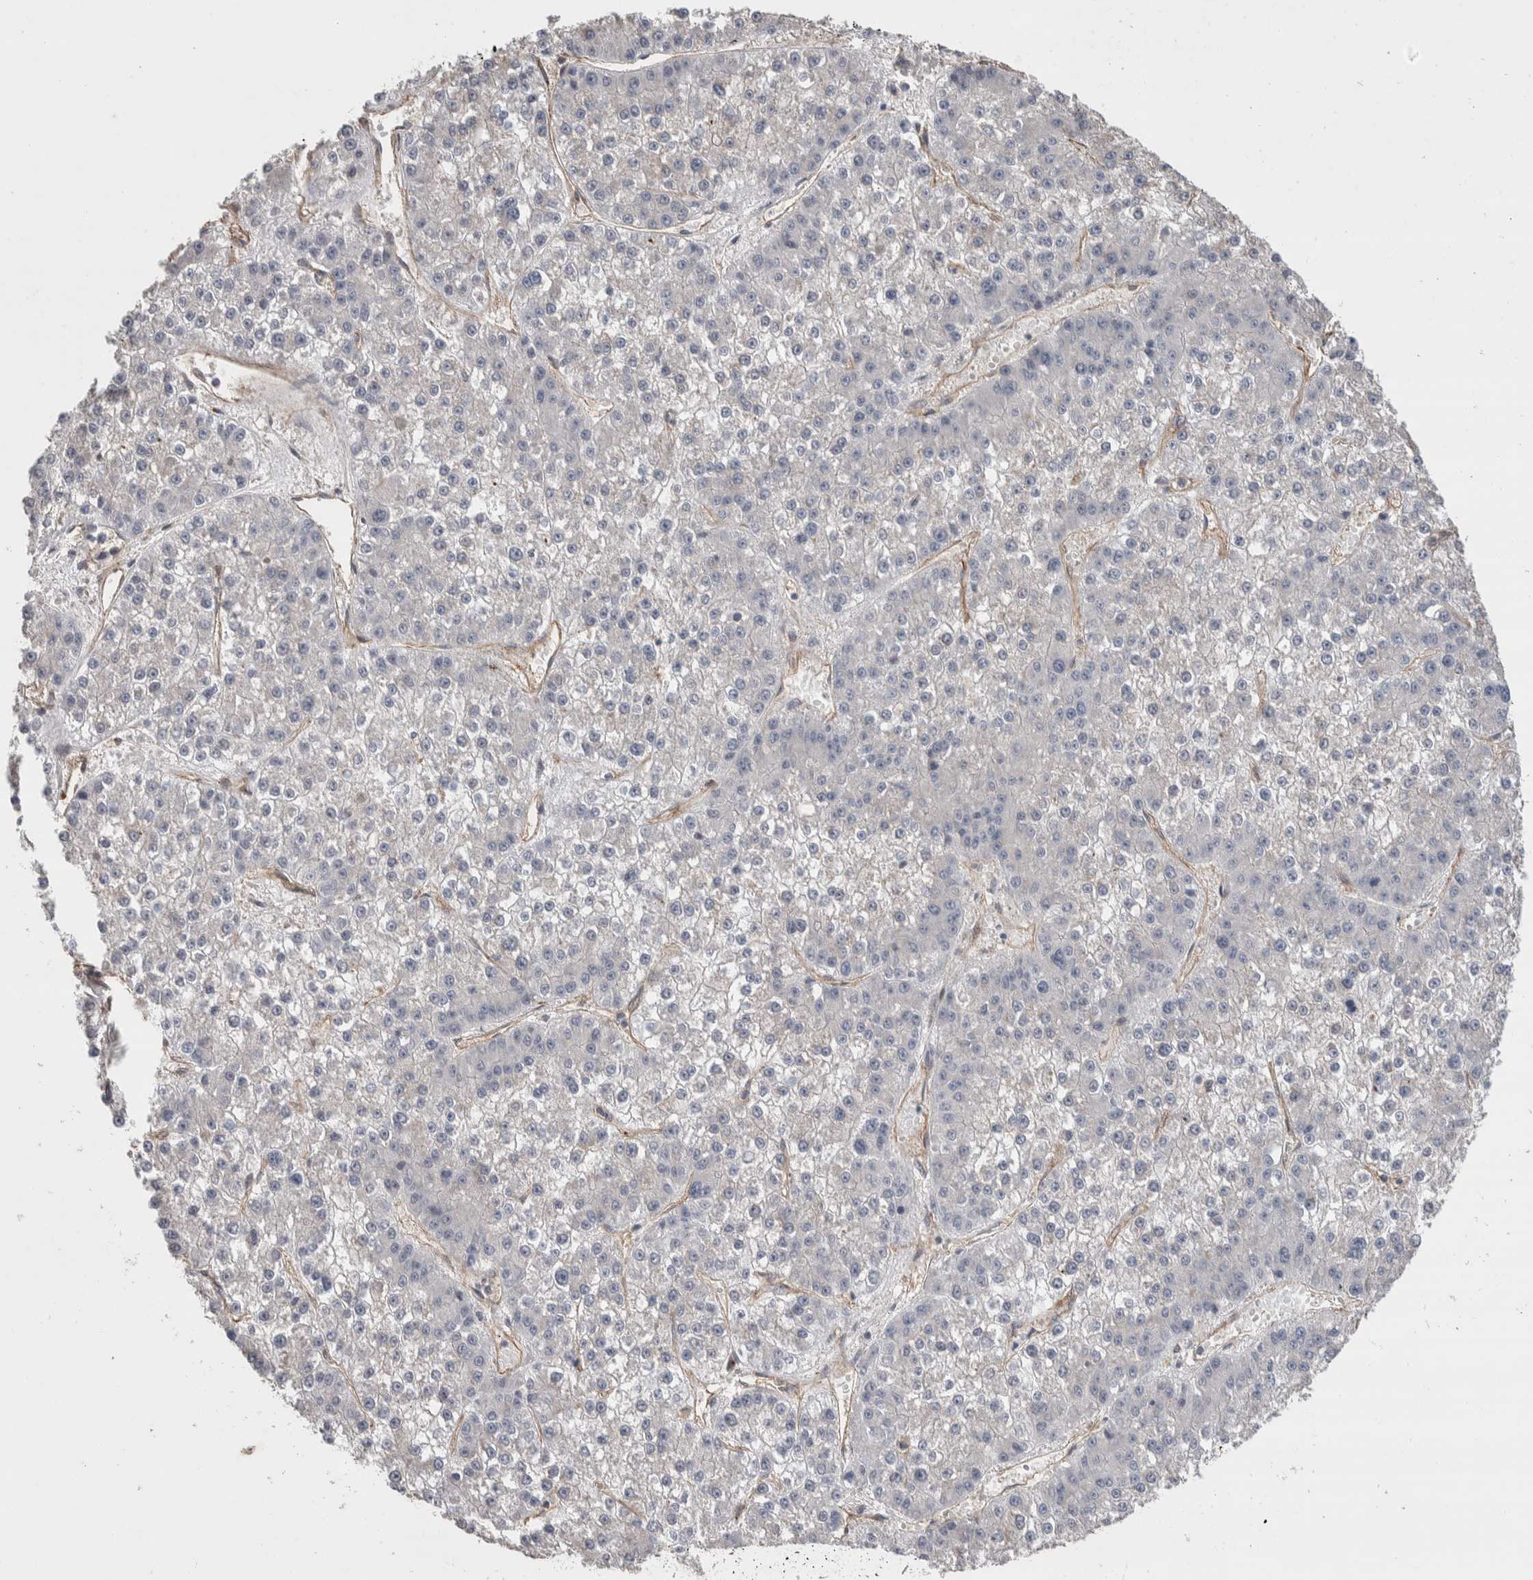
{"staining": {"intensity": "negative", "quantity": "none", "location": "none"}, "tissue": "liver cancer", "cell_type": "Tumor cells", "image_type": "cancer", "snomed": [{"axis": "morphology", "description": "Carcinoma, Hepatocellular, NOS"}, {"axis": "topography", "description": "Liver"}], "caption": "Tumor cells are negative for brown protein staining in liver cancer.", "gene": "GCNA", "patient": {"sex": "female", "age": 73}}